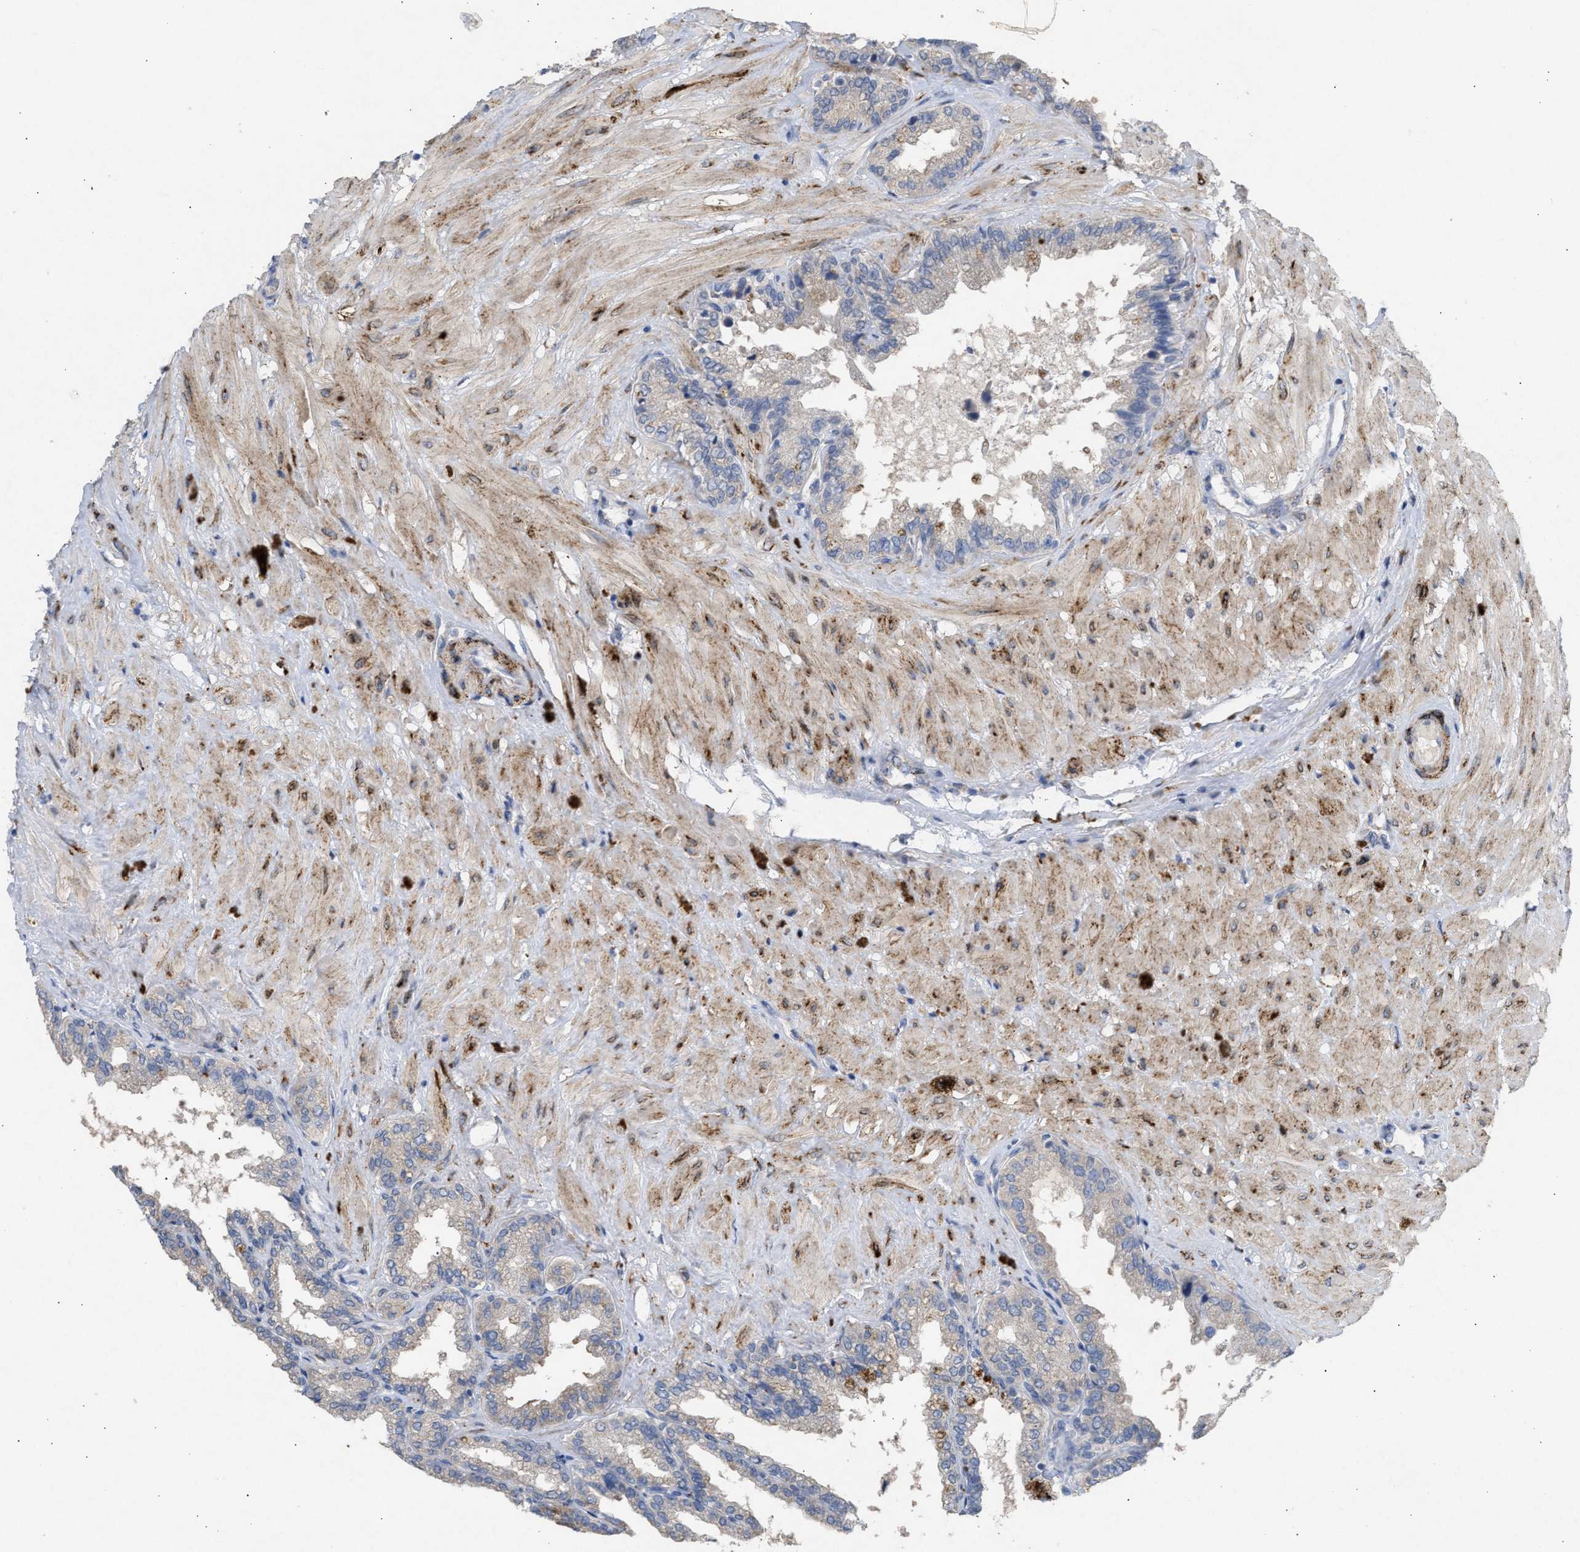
{"staining": {"intensity": "weak", "quantity": "25%-75%", "location": "cytoplasmic/membranous"}, "tissue": "seminal vesicle", "cell_type": "Glandular cells", "image_type": "normal", "snomed": [{"axis": "morphology", "description": "Normal tissue, NOS"}, {"axis": "topography", "description": "Seminal veicle"}], "caption": "High-magnification brightfield microscopy of normal seminal vesicle stained with DAB (brown) and counterstained with hematoxylin (blue). glandular cells exhibit weak cytoplasmic/membranous staining is present in approximately25%-75% of cells. (DAB (3,3'-diaminobenzidine) IHC with brightfield microscopy, high magnification).", "gene": "SELENOM", "patient": {"sex": "male", "age": 46}}